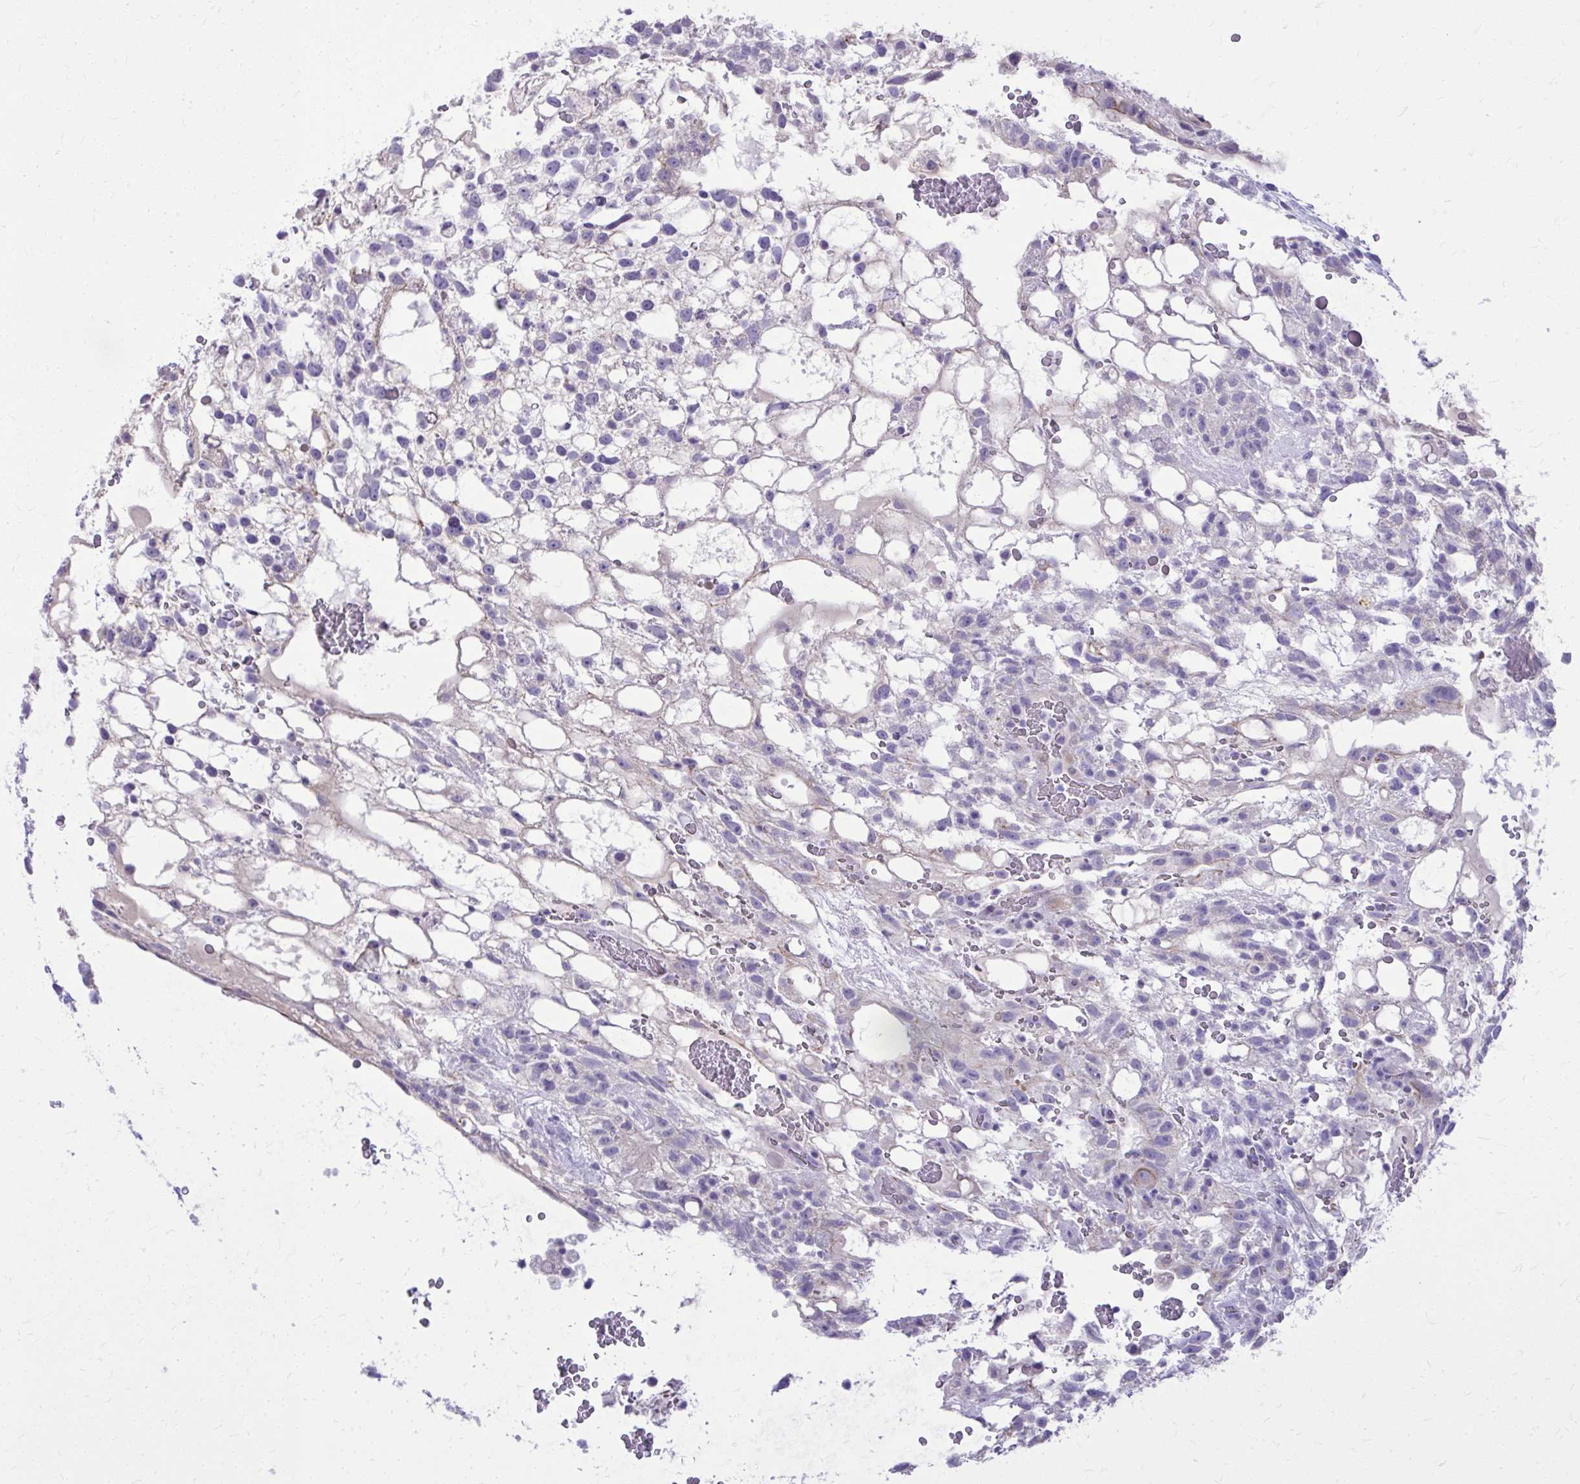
{"staining": {"intensity": "negative", "quantity": "none", "location": "none"}, "tissue": "testis cancer", "cell_type": "Tumor cells", "image_type": "cancer", "snomed": [{"axis": "morphology", "description": "Normal tissue, NOS"}, {"axis": "morphology", "description": "Carcinoma, Embryonal, NOS"}, {"axis": "topography", "description": "Testis"}], "caption": "This is an immunohistochemistry (IHC) image of embryonal carcinoma (testis). There is no staining in tumor cells.", "gene": "NNMT", "patient": {"sex": "male", "age": 32}}